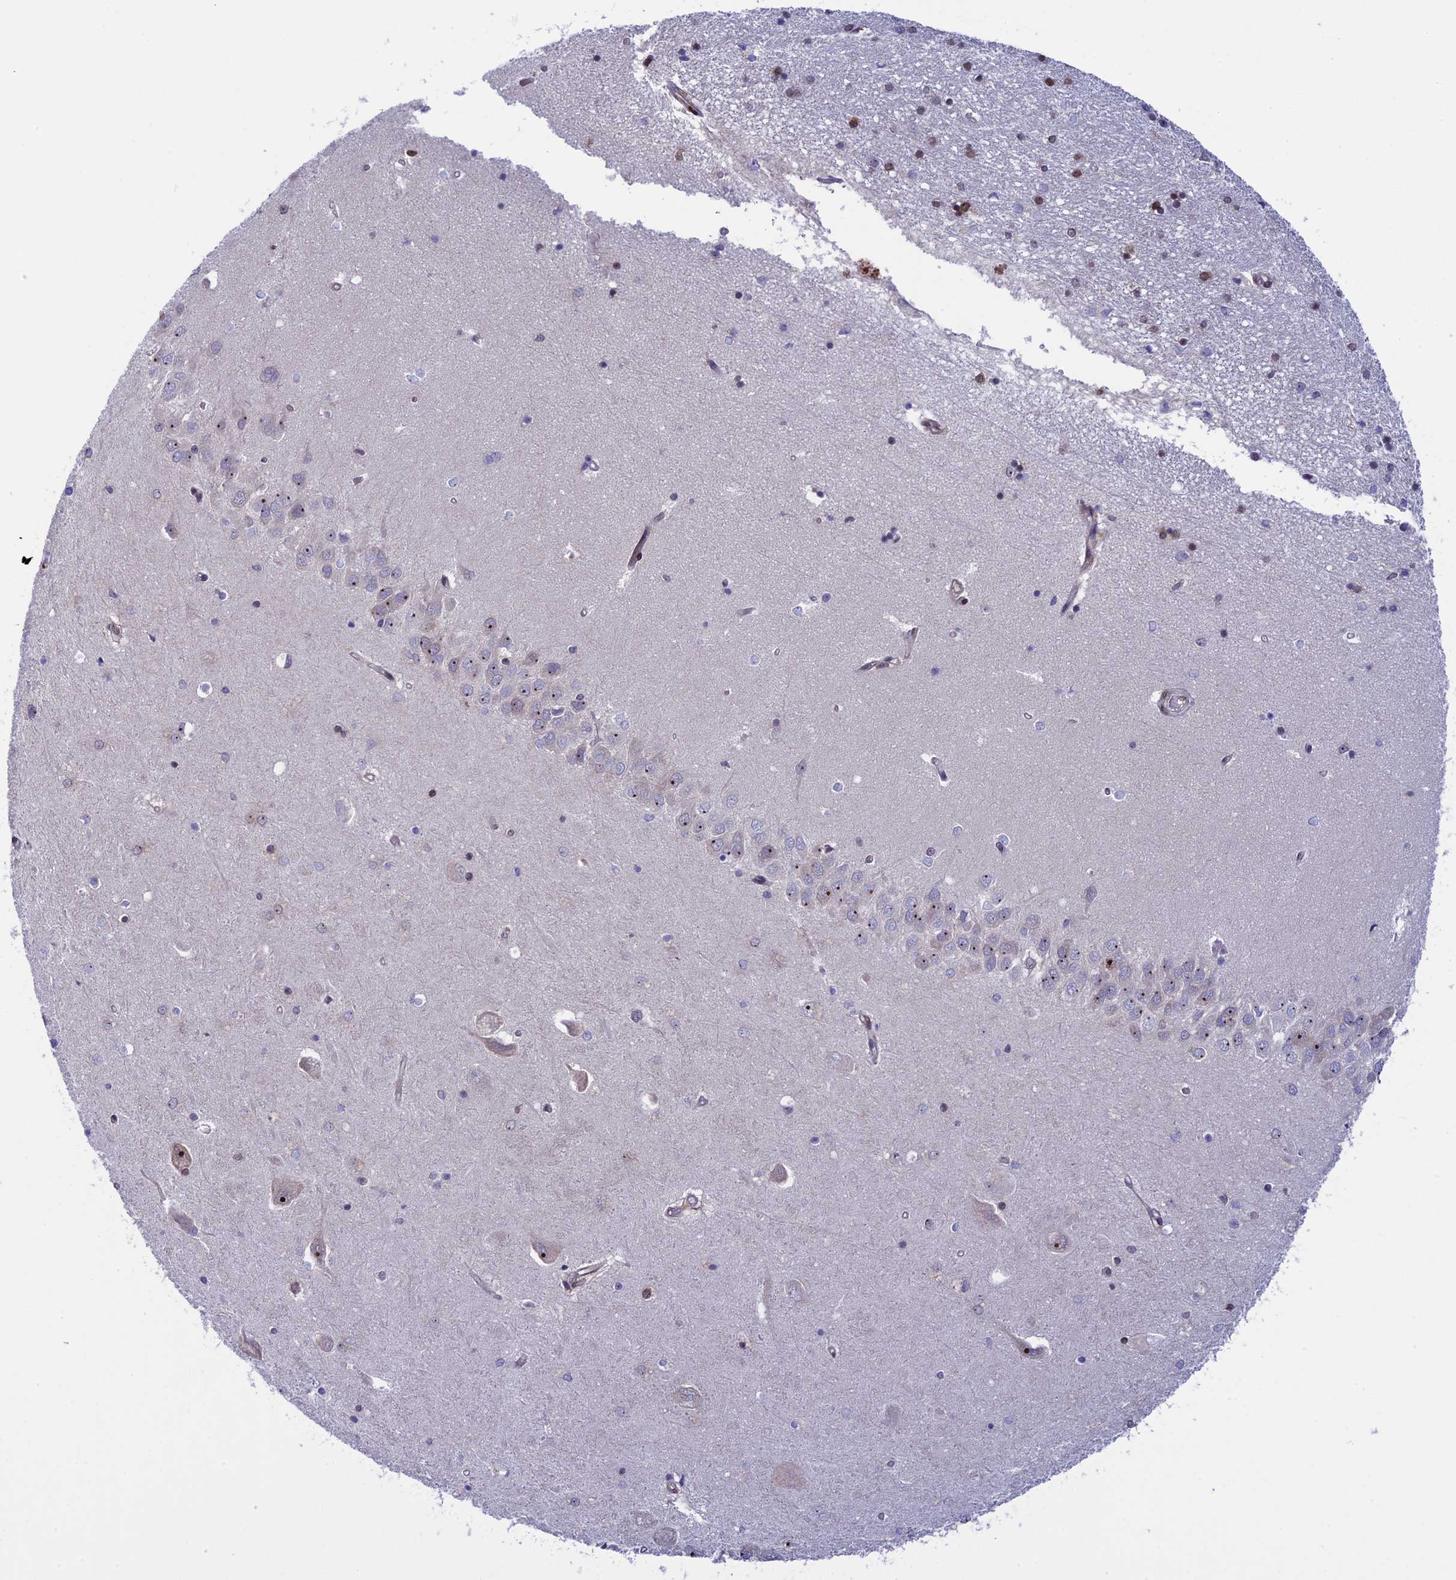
{"staining": {"intensity": "moderate", "quantity": "<25%", "location": "nuclear"}, "tissue": "hippocampus", "cell_type": "Glial cells", "image_type": "normal", "snomed": [{"axis": "morphology", "description": "Normal tissue, NOS"}, {"axis": "topography", "description": "Hippocampus"}], "caption": "Protein staining displays moderate nuclear positivity in about <25% of glial cells in benign hippocampus. Immunohistochemistry (ihc) stains the protein of interest in brown and the nuclei are stained blue.", "gene": "CCDC86", "patient": {"sex": "male", "age": 45}}